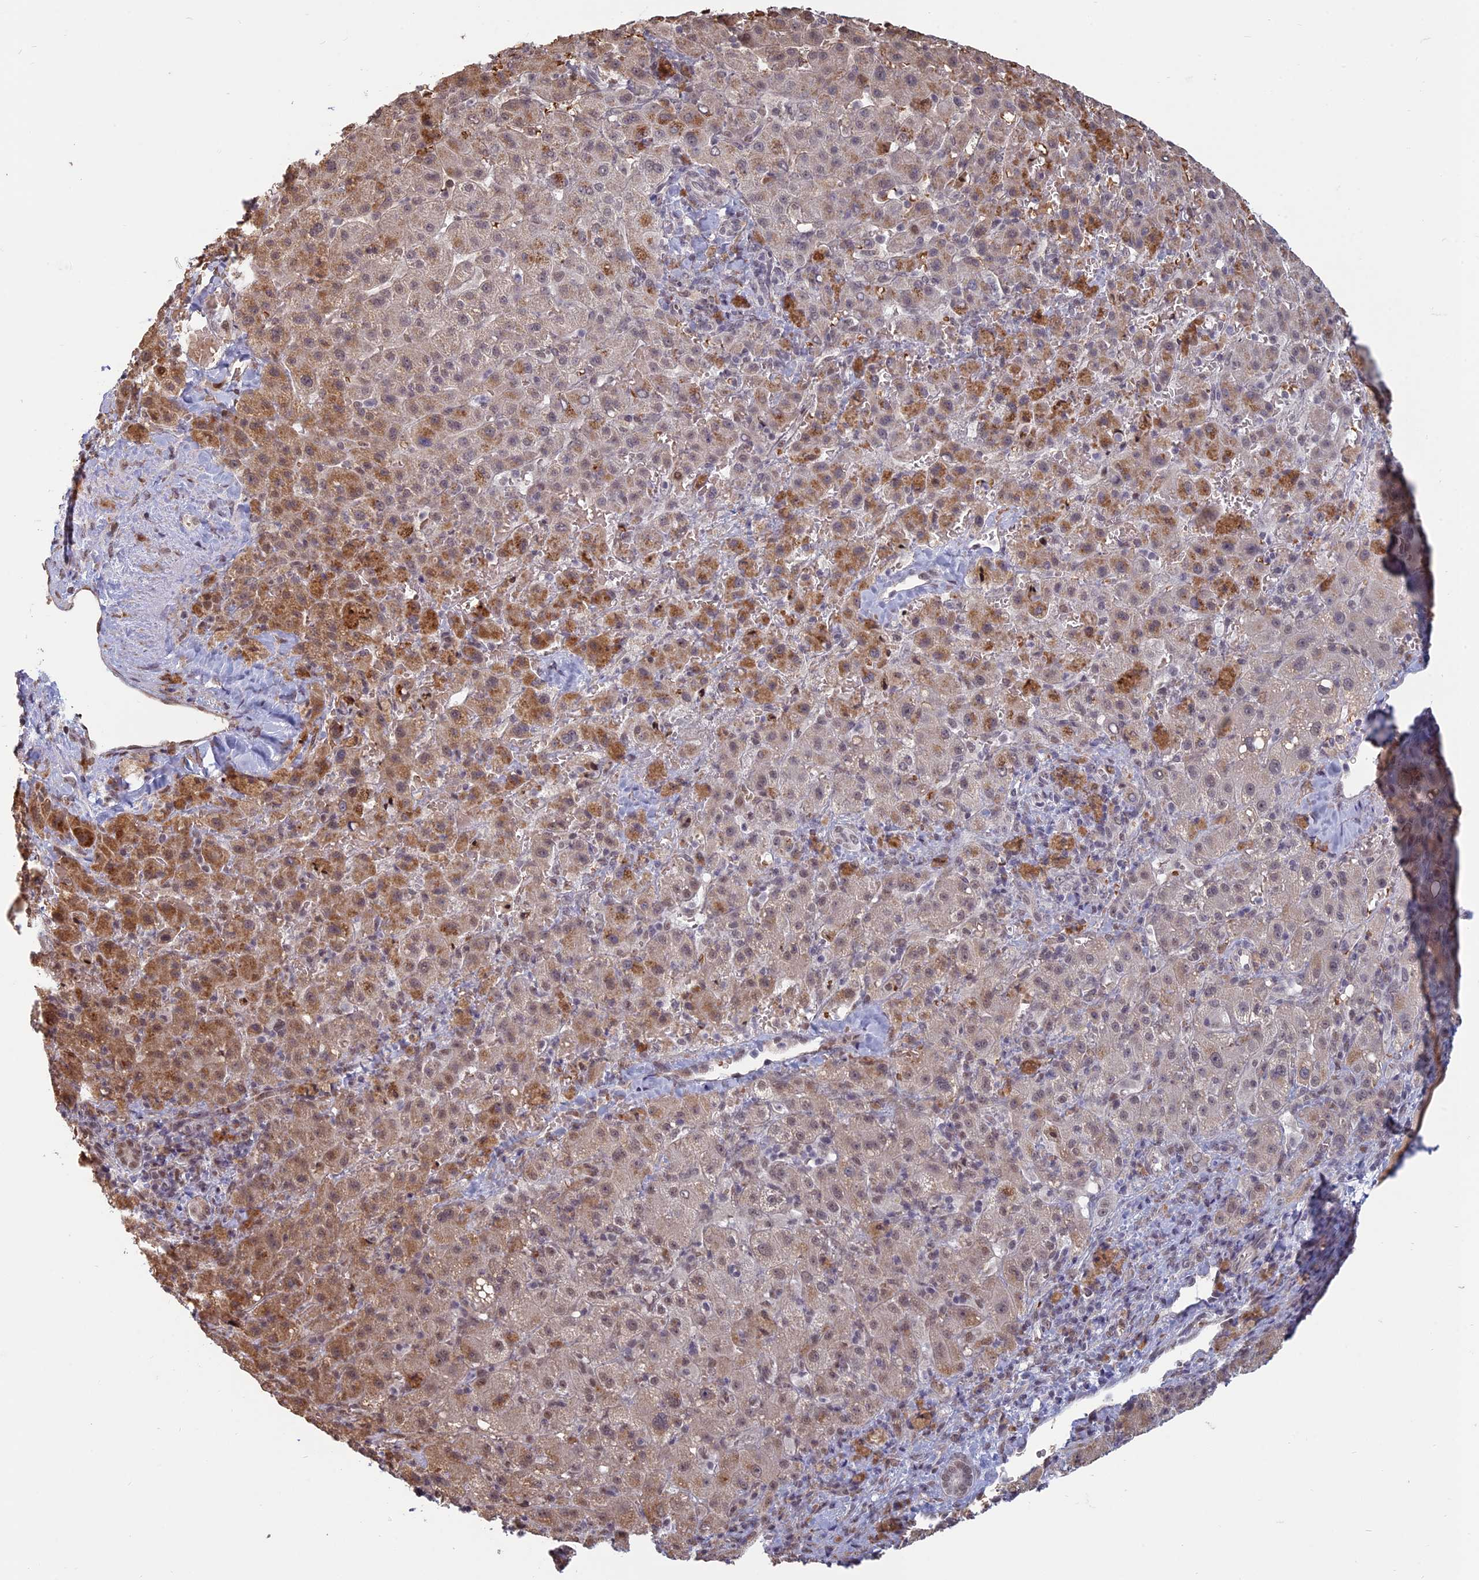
{"staining": {"intensity": "moderate", "quantity": "25%-75%", "location": "cytoplasmic/membranous,nuclear"}, "tissue": "liver cancer", "cell_type": "Tumor cells", "image_type": "cancer", "snomed": [{"axis": "morphology", "description": "Carcinoma, Hepatocellular, NOS"}, {"axis": "topography", "description": "Liver"}], "caption": "Immunohistochemical staining of human hepatocellular carcinoma (liver) shows medium levels of moderate cytoplasmic/membranous and nuclear positivity in about 25%-75% of tumor cells. The staining was performed using DAB, with brown indicating positive protein expression. Nuclei are stained blue with hematoxylin.", "gene": "MFAP1", "patient": {"sex": "female", "age": 58}}